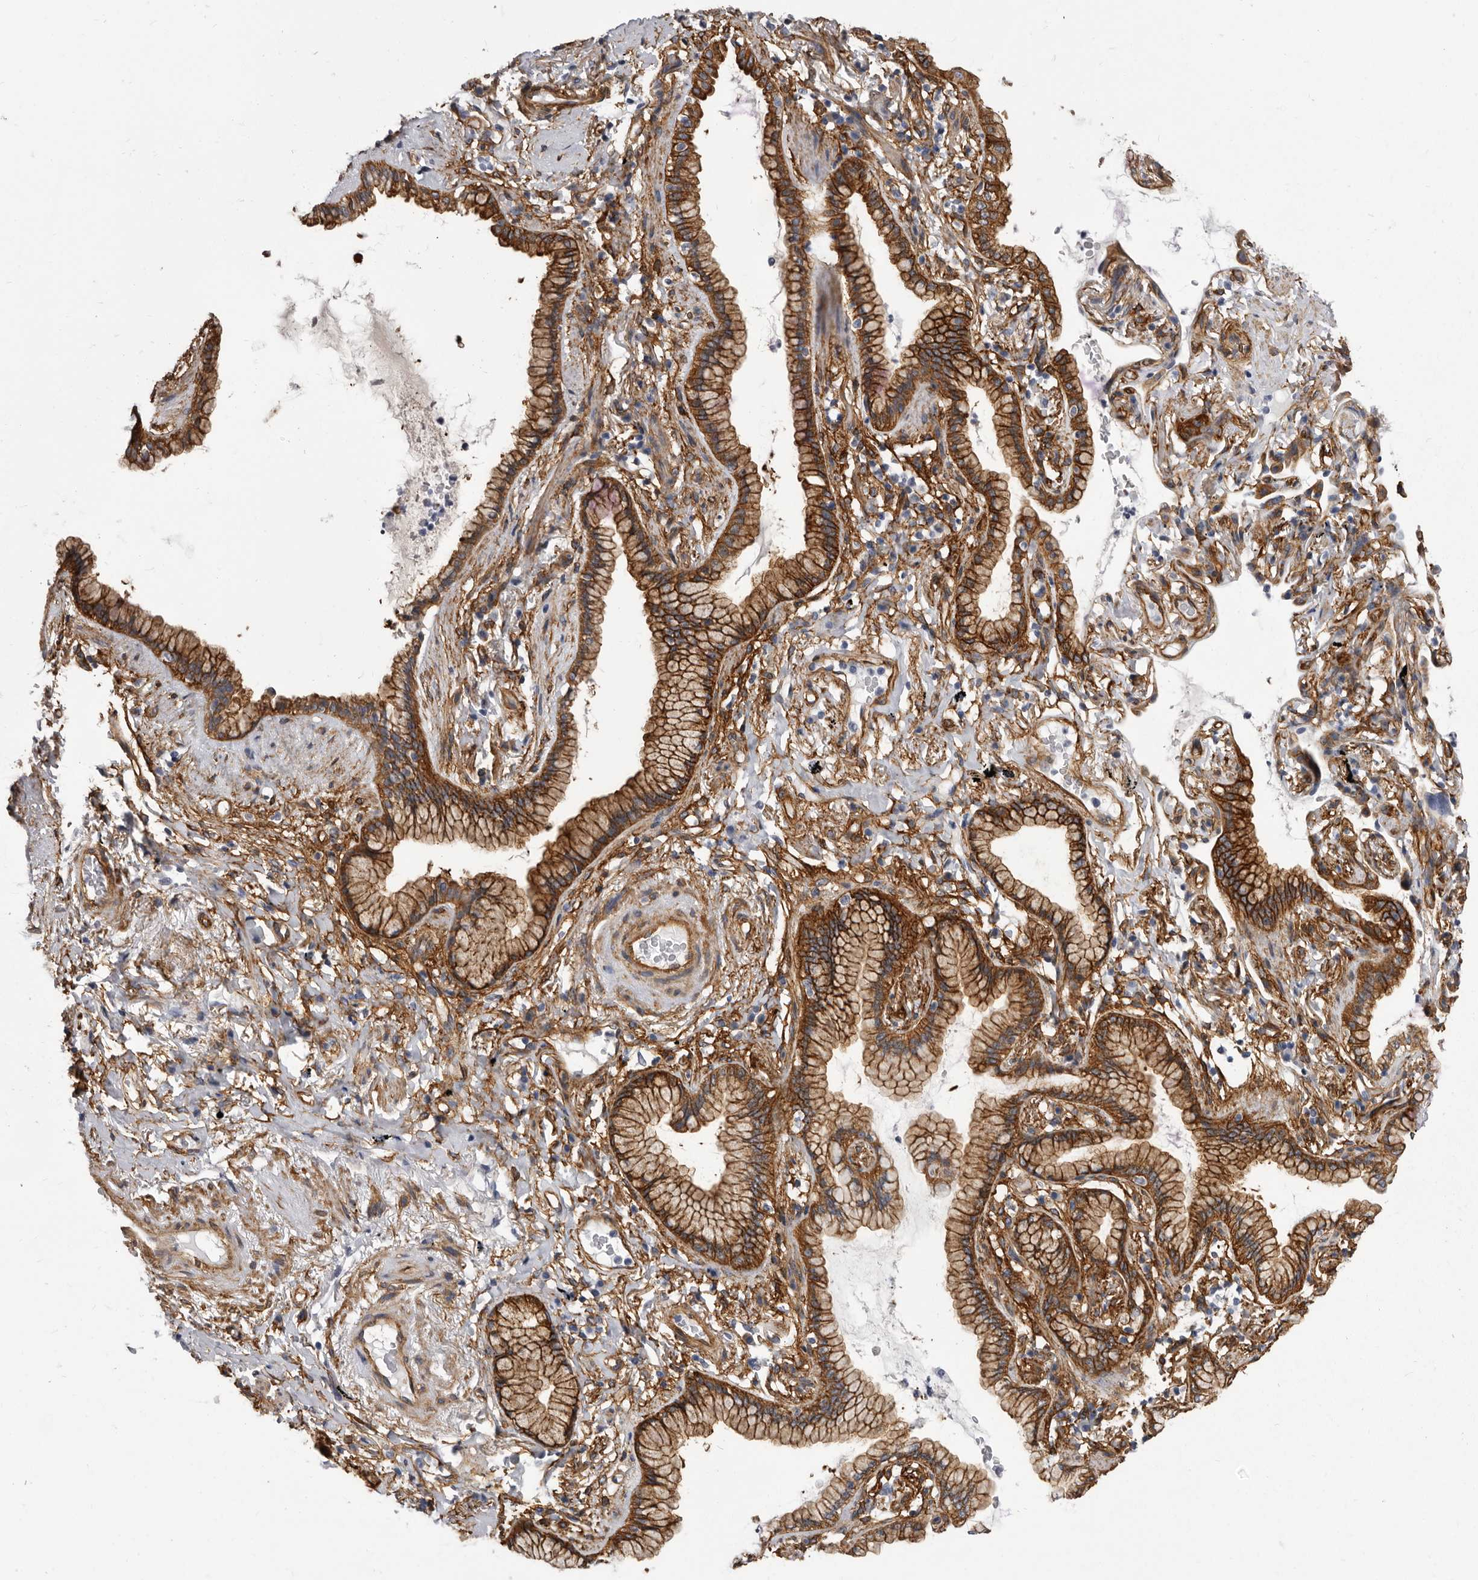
{"staining": {"intensity": "strong", "quantity": ">75%", "location": "cytoplasmic/membranous"}, "tissue": "lung cancer", "cell_type": "Tumor cells", "image_type": "cancer", "snomed": [{"axis": "morphology", "description": "Adenocarcinoma, NOS"}, {"axis": "topography", "description": "Lung"}], "caption": "A micrograph of human lung cancer stained for a protein exhibits strong cytoplasmic/membranous brown staining in tumor cells.", "gene": "ENAH", "patient": {"sex": "female", "age": 70}}